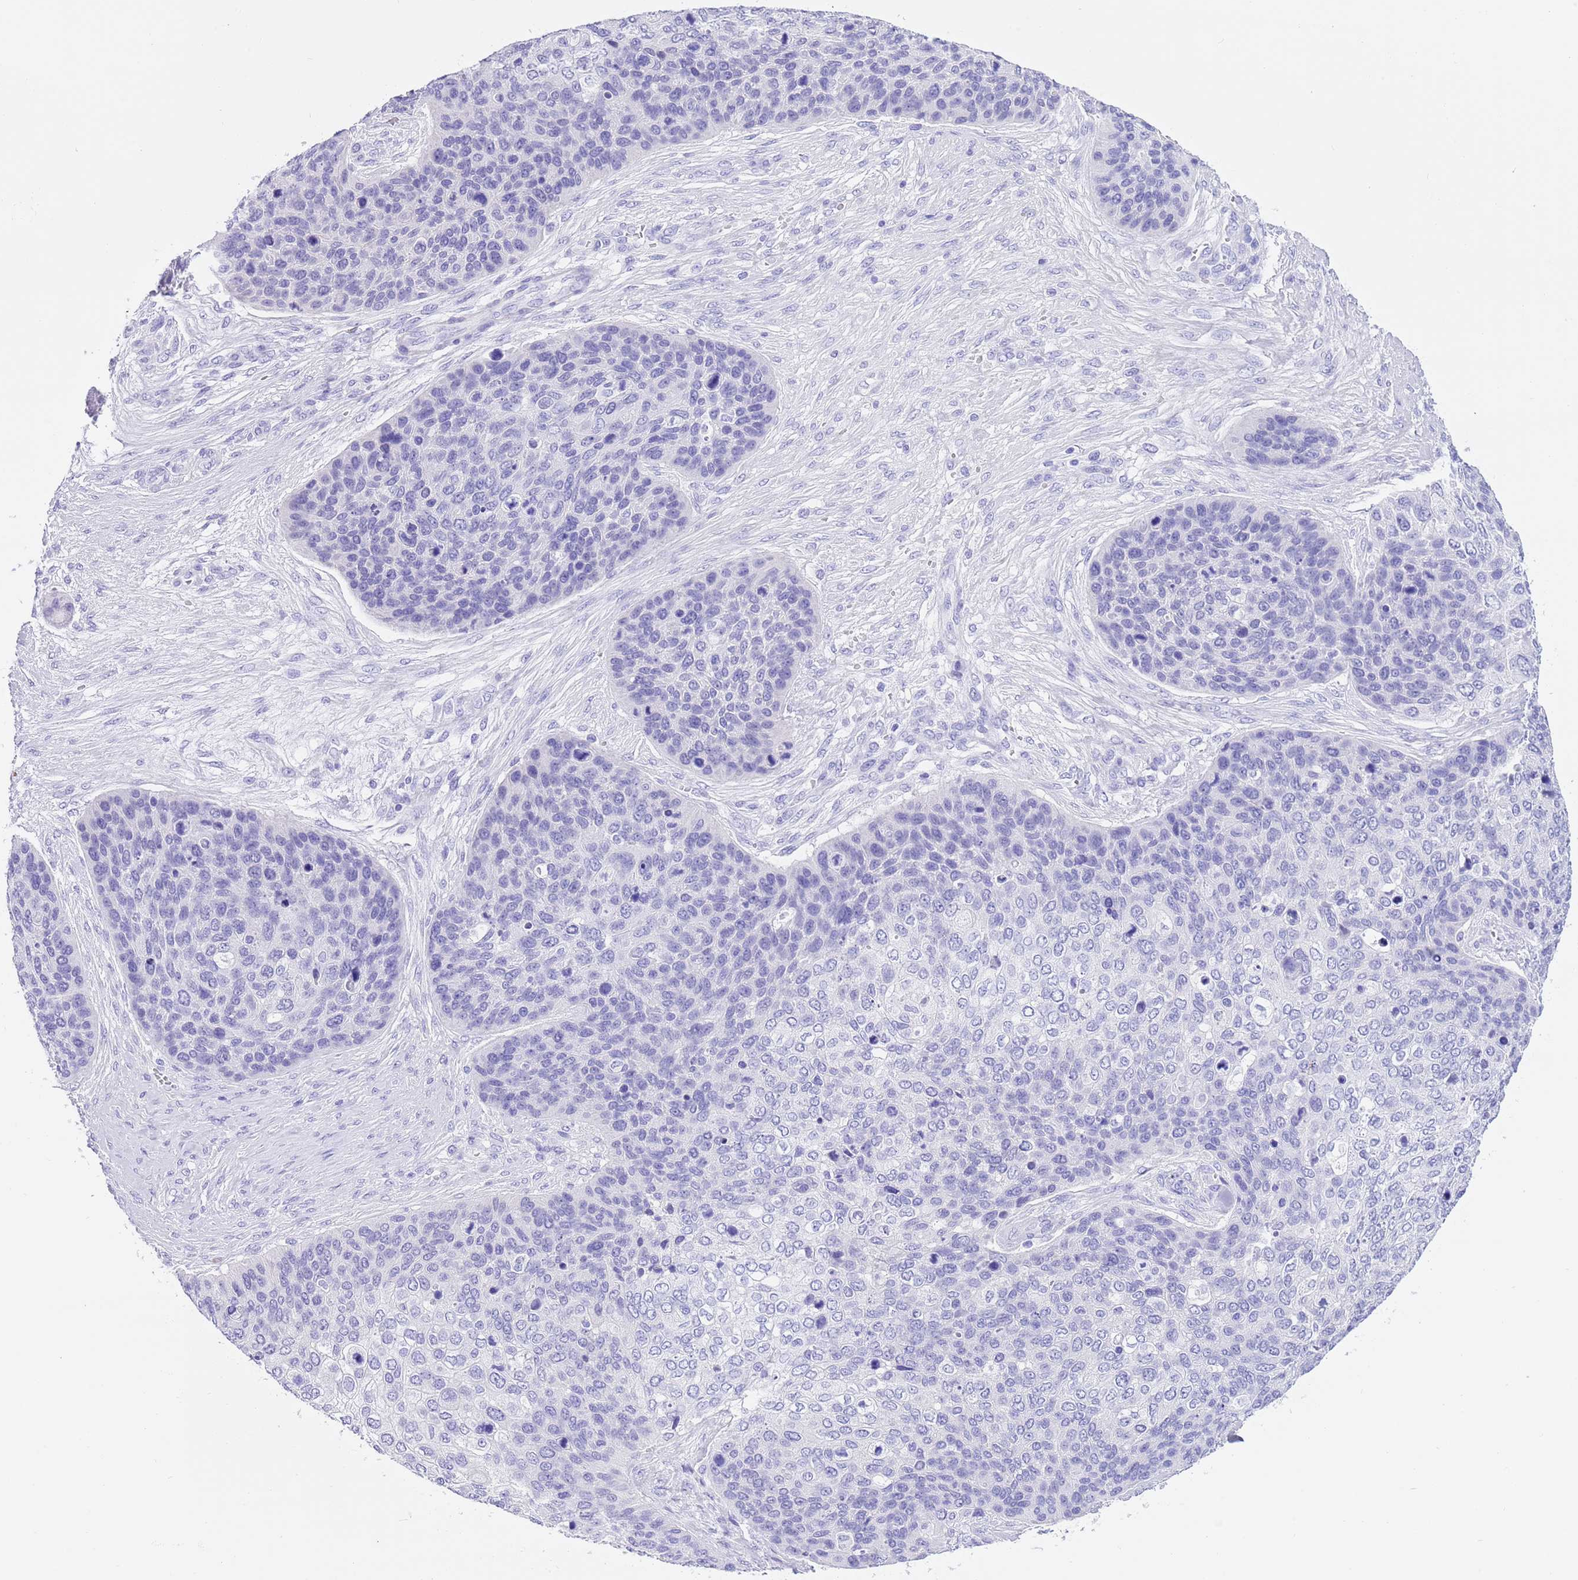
{"staining": {"intensity": "negative", "quantity": "none", "location": "none"}, "tissue": "skin cancer", "cell_type": "Tumor cells", "image_type": "cancer", "snomed": [{"axis": "morphology", "description": "Basal cell carcinoma"}, {"axis": "topography", "description": "Skin"}], "caption": "Immunohistochemistry of skin cancer (basal cell carcinoma) shows no staining in tumor cells.", "gene": "TMEM185B", "patient": {"sex": "female", "age": 74}}